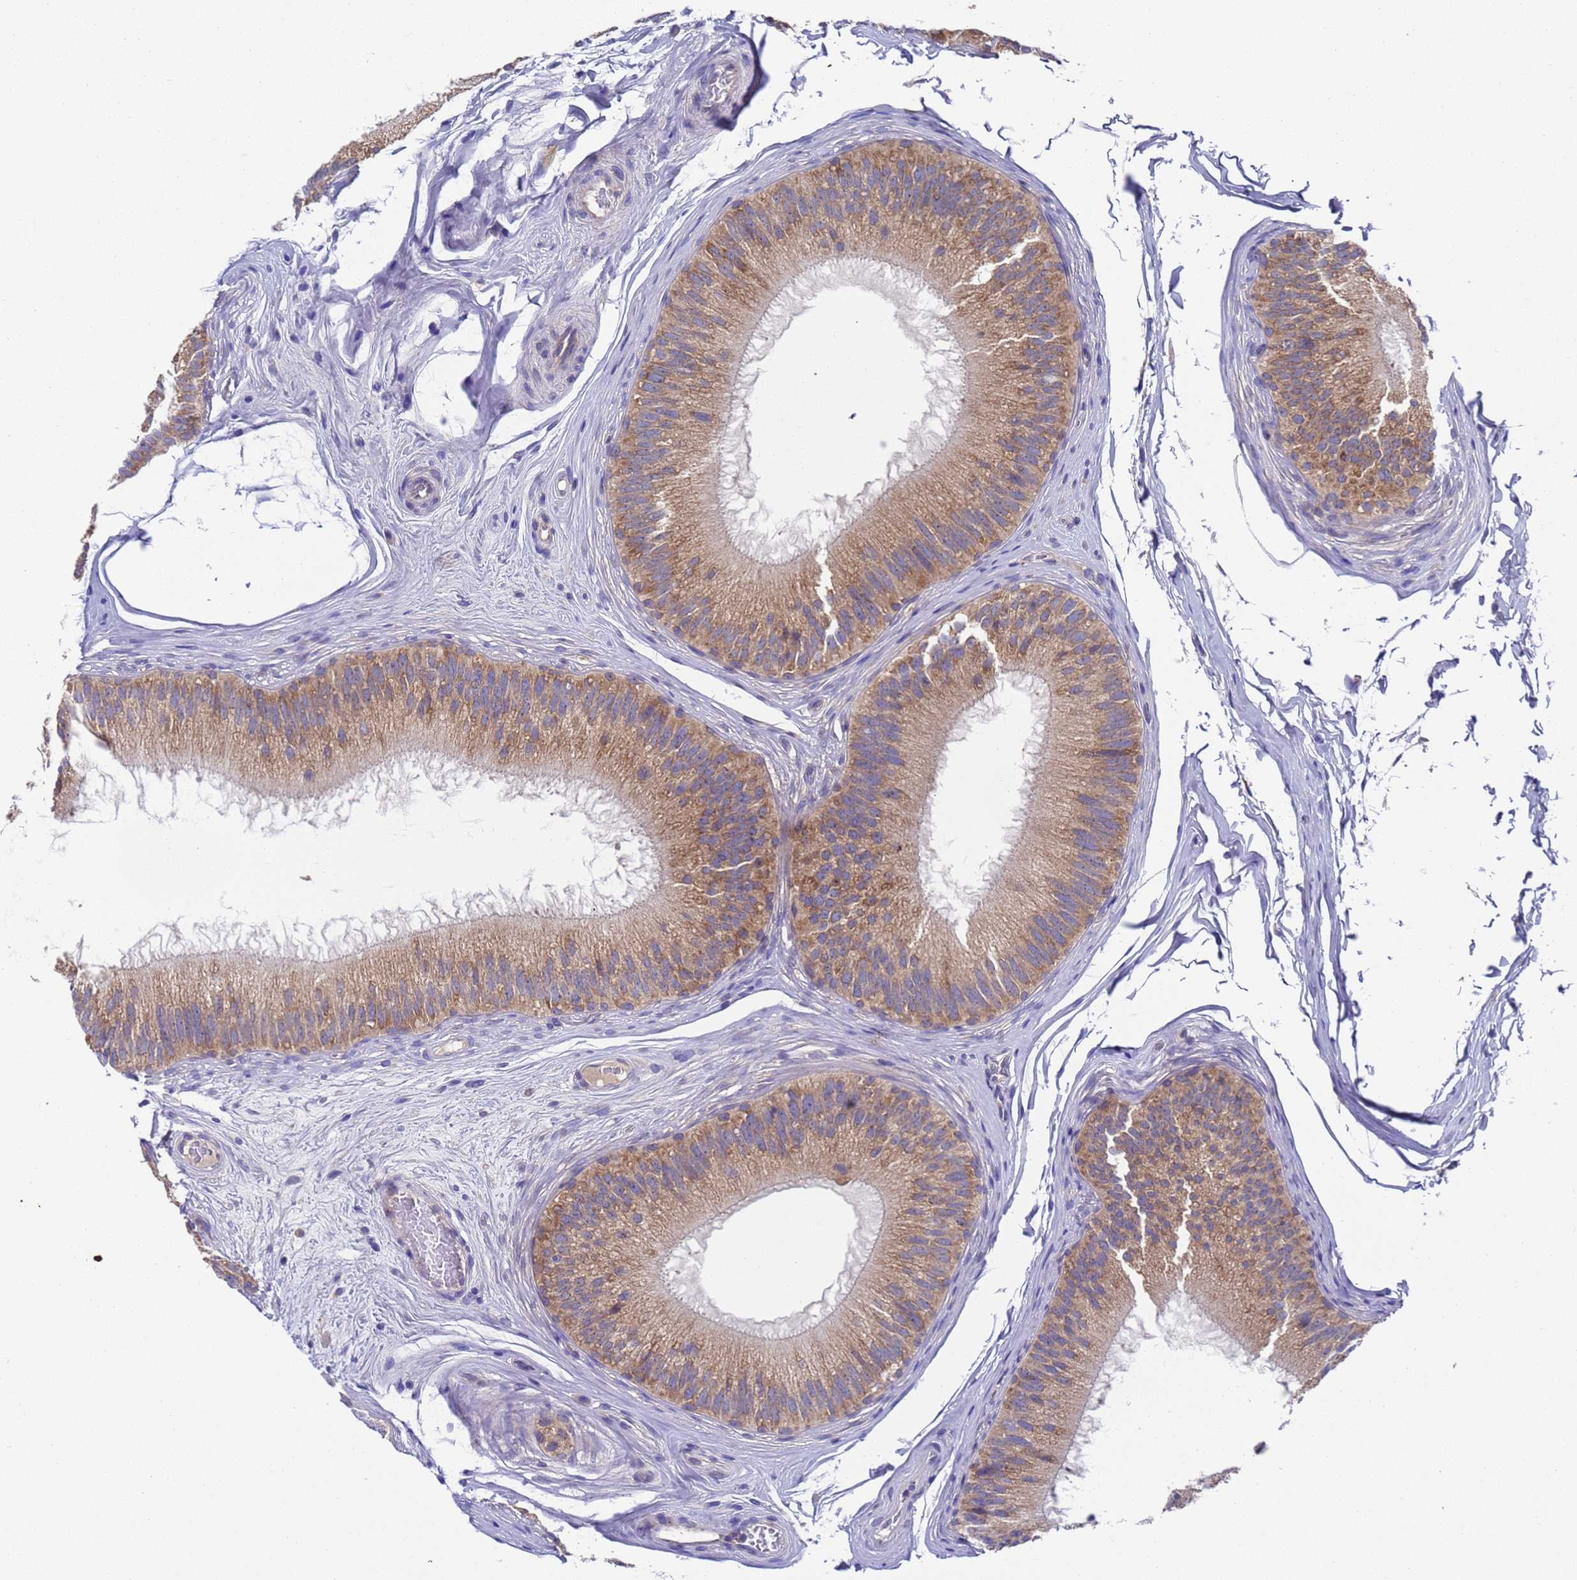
{"staining": {"intensity": "moderate", "quantity": ">75%", "location": "cytoplasmic/membranous"}, "tissue": "epididymis", "cell_type": "Glandular cells", "image_type": "normal", "snomed": [{"axis": "morphology", "description": "Normal tissue, NOS"}, {"axis": "topography", "description": "Epididymis"}], "caption": "Moderate cytoplasmic/membranous protein staining is appreciated in about >75% of glandular cells in epididymis. The staining is performed using DAB brown chromogen to label protein expression. The nuclei are counter-stained blue using hematoxylin.", "gene": "DCAF12L1", "patient": {"sex": "male", "age": 45}}